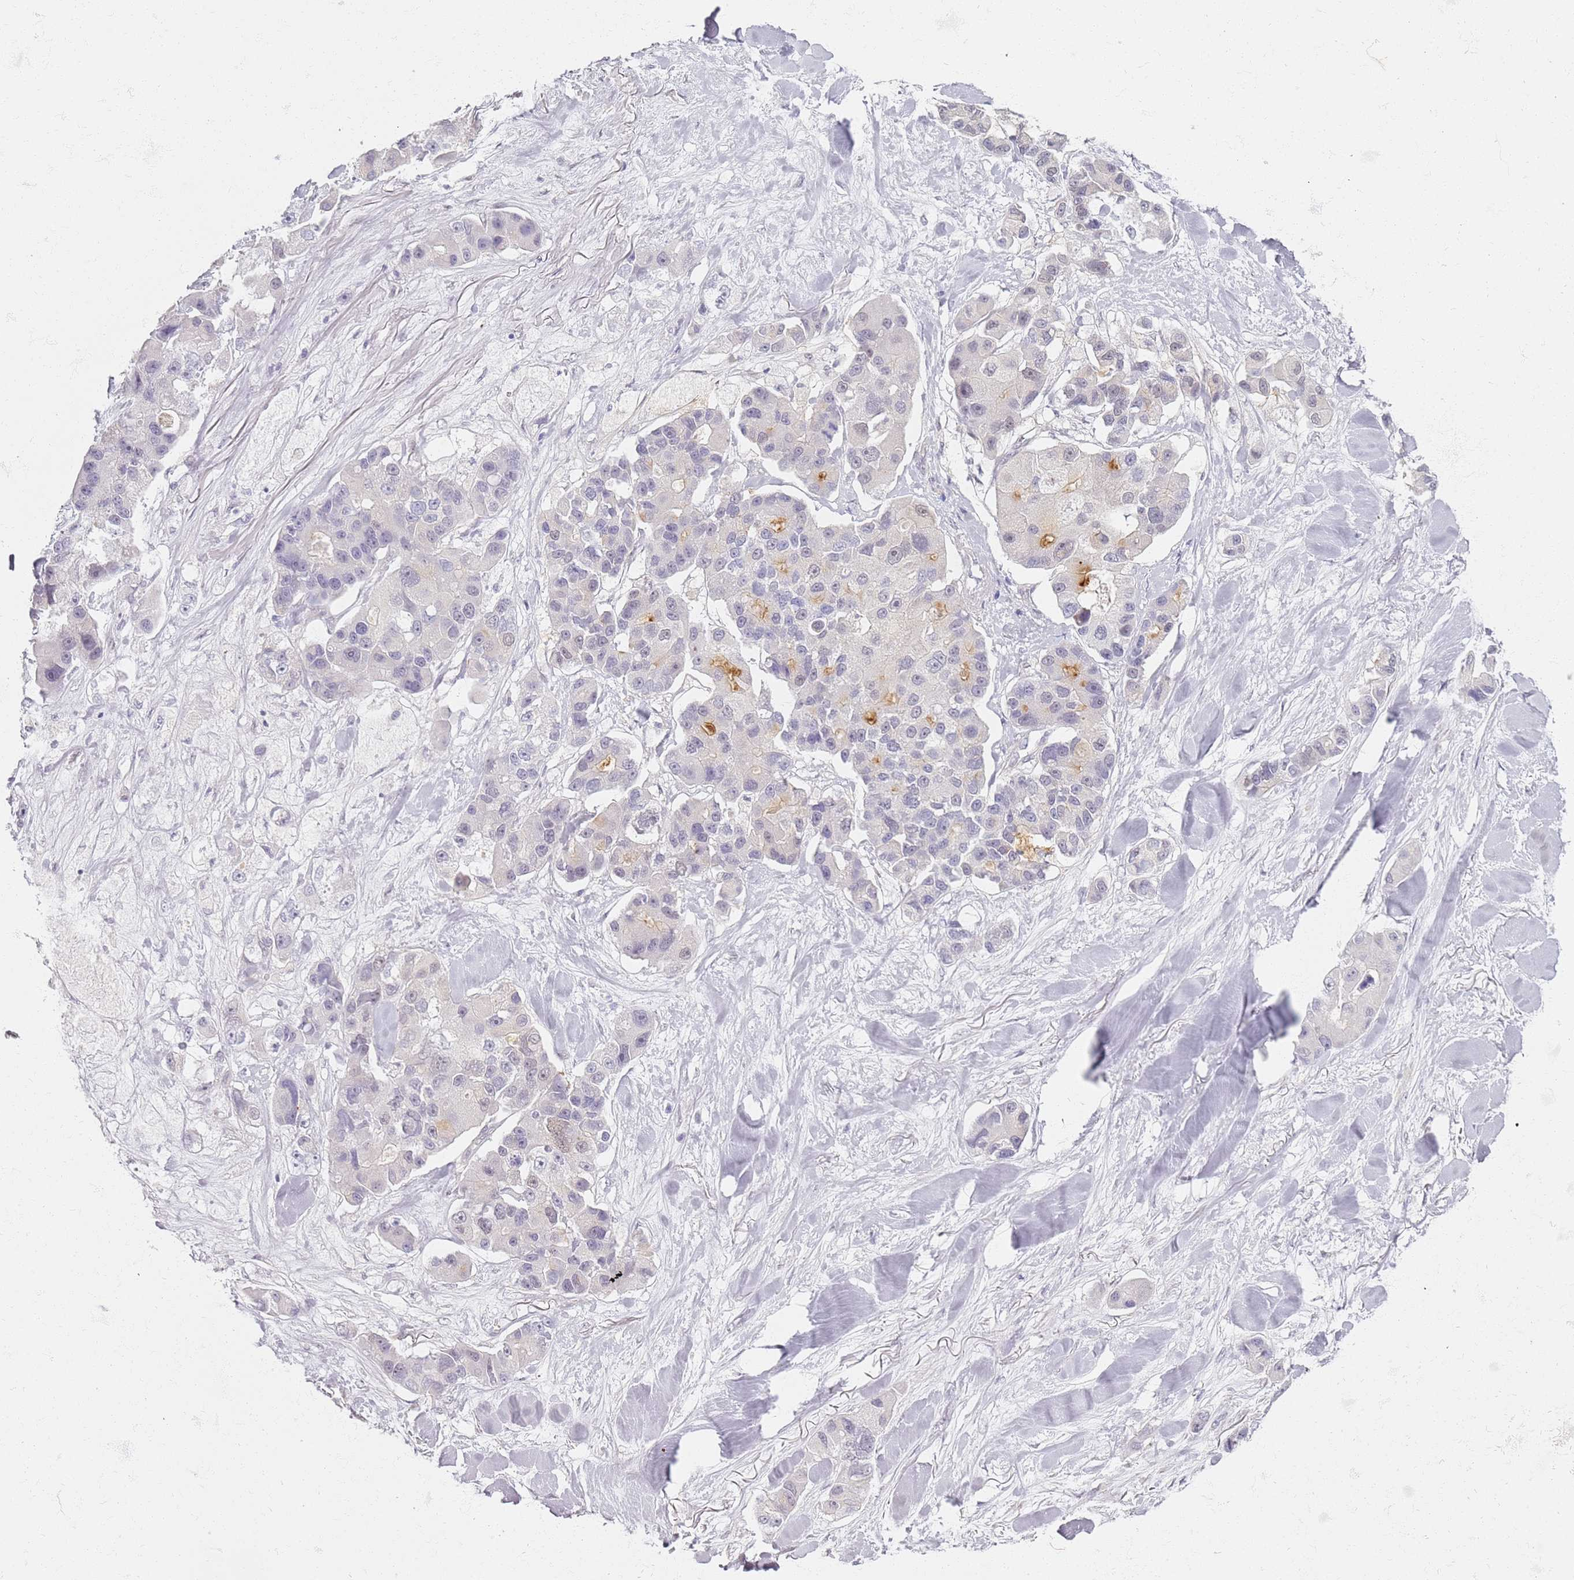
{"staining": {"intensity": "negative", "quantity": "none", "location": "none"}, "tissue": "lung cancer", "cell_type": "Tumor cells", "image_type": "cancer", "snomed": [{"axis": "morphology", "description": "Adenocarcinoma, NOS"}, {"axis": "topography", "description": "Lung"}], "caption": "High magnification brightfield microscopy of lung cancer stained with DAB (3,3'-diaminobenzidine) (brown) and counterstained with hematoxylin (blue): tumor cells show no significant expression.", "gene": "CD40LG", "patient": {"sex": "female", "age": 54}}